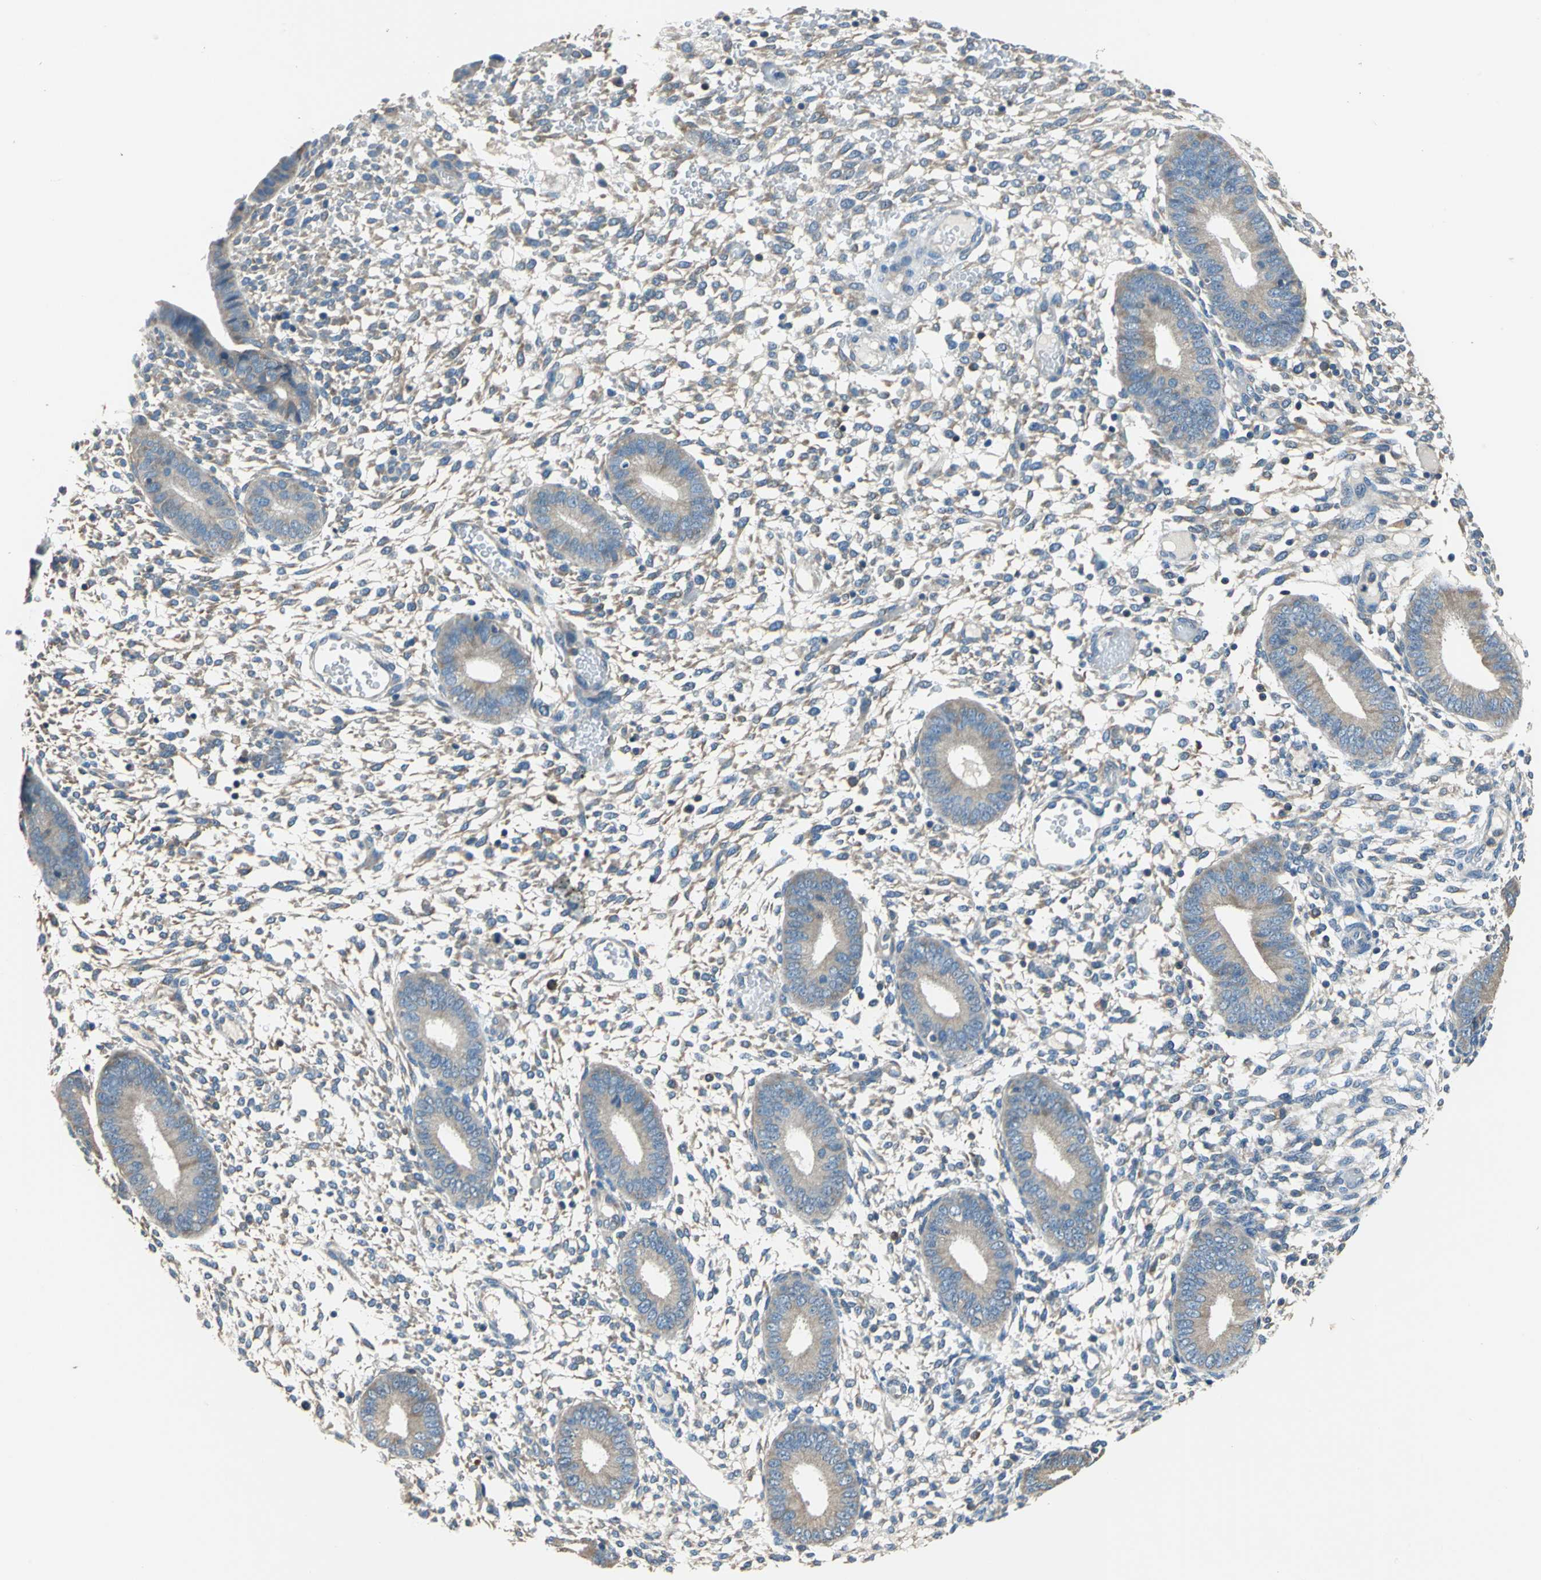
{"staining": {"intensity": "weak", "quantity": "25%-75%", "location": "cytoplasmic/membranous"}, "tissue": "endometrium", "cell_type": "Cells in endometrial stroma", "image_type": "normal", "snomed": [{"axis": "morphology", "description": "Normal tissue, NOS"}, {"axis": "topography", "description": "Endometrium"}], "caption": "DAB immunohistochemical staining of unremarkable endometrium demonstrates weak cytoplasmic/membranous protein staining in about 25%-75% of cells in endometrial stroma. (DAB = brown stain, brightfield microscopy at high magnification).", "gene": "PRKCA", "patient": {"sex": "female", "age": 42}}